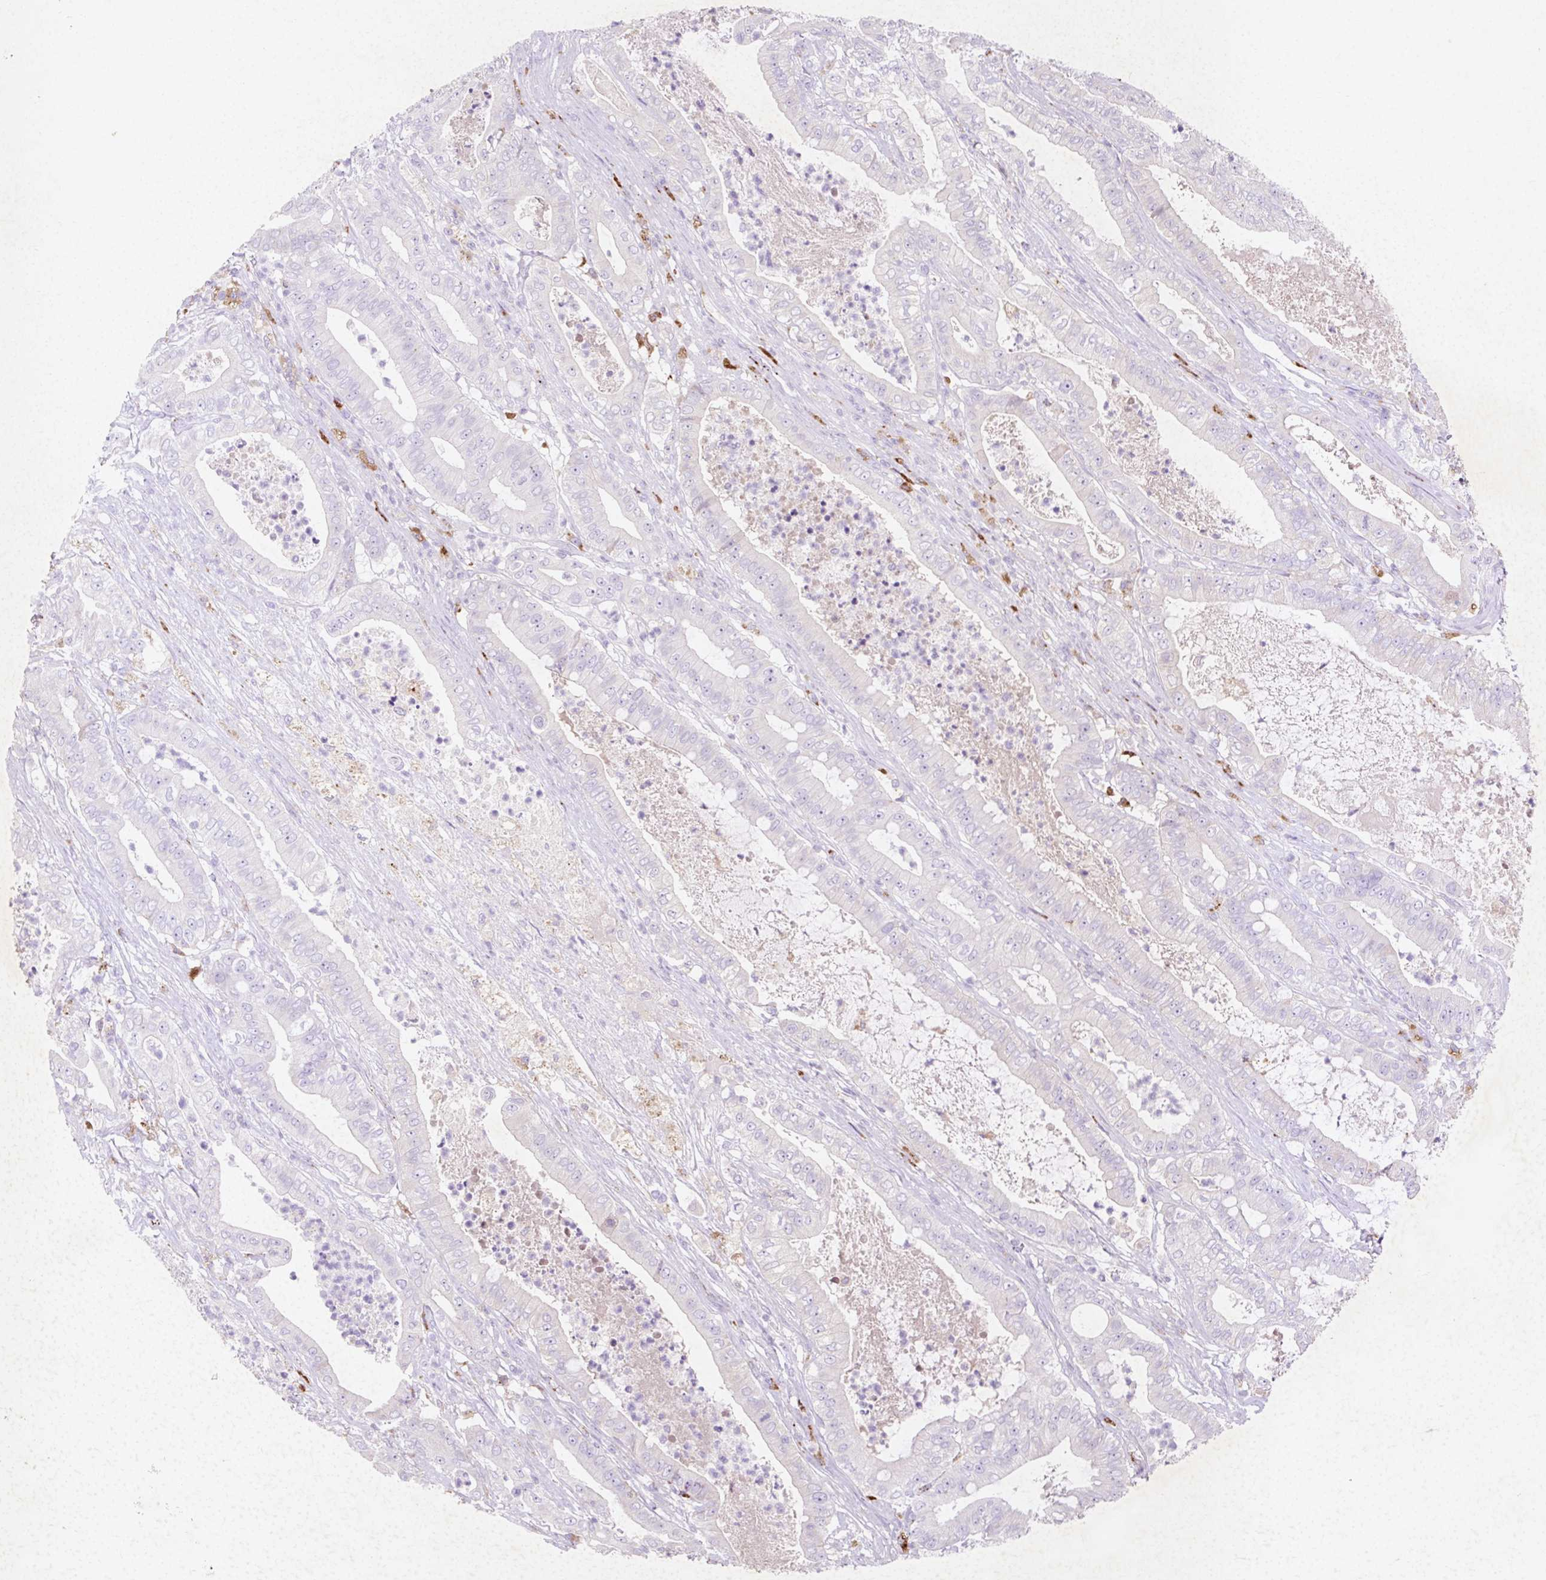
{"staining": {"intensity": "negative", "quantity": "none", "location": "none"}, "tissue": "pancreatic cancer", "cell_type": "Tumor cells", "image_type": "cancer", "snomed": [{"axis": "morphology", "description": "Adenocarcinoma, NOS"}, {"axis": "topography", "description": "Pancreas"}], "caption": "Protein analysis of pancreatic cancer exhibits no significant staining in tumor cells.", "gene": "HEXA", "patient": {"sex": "male", "age": 71}}